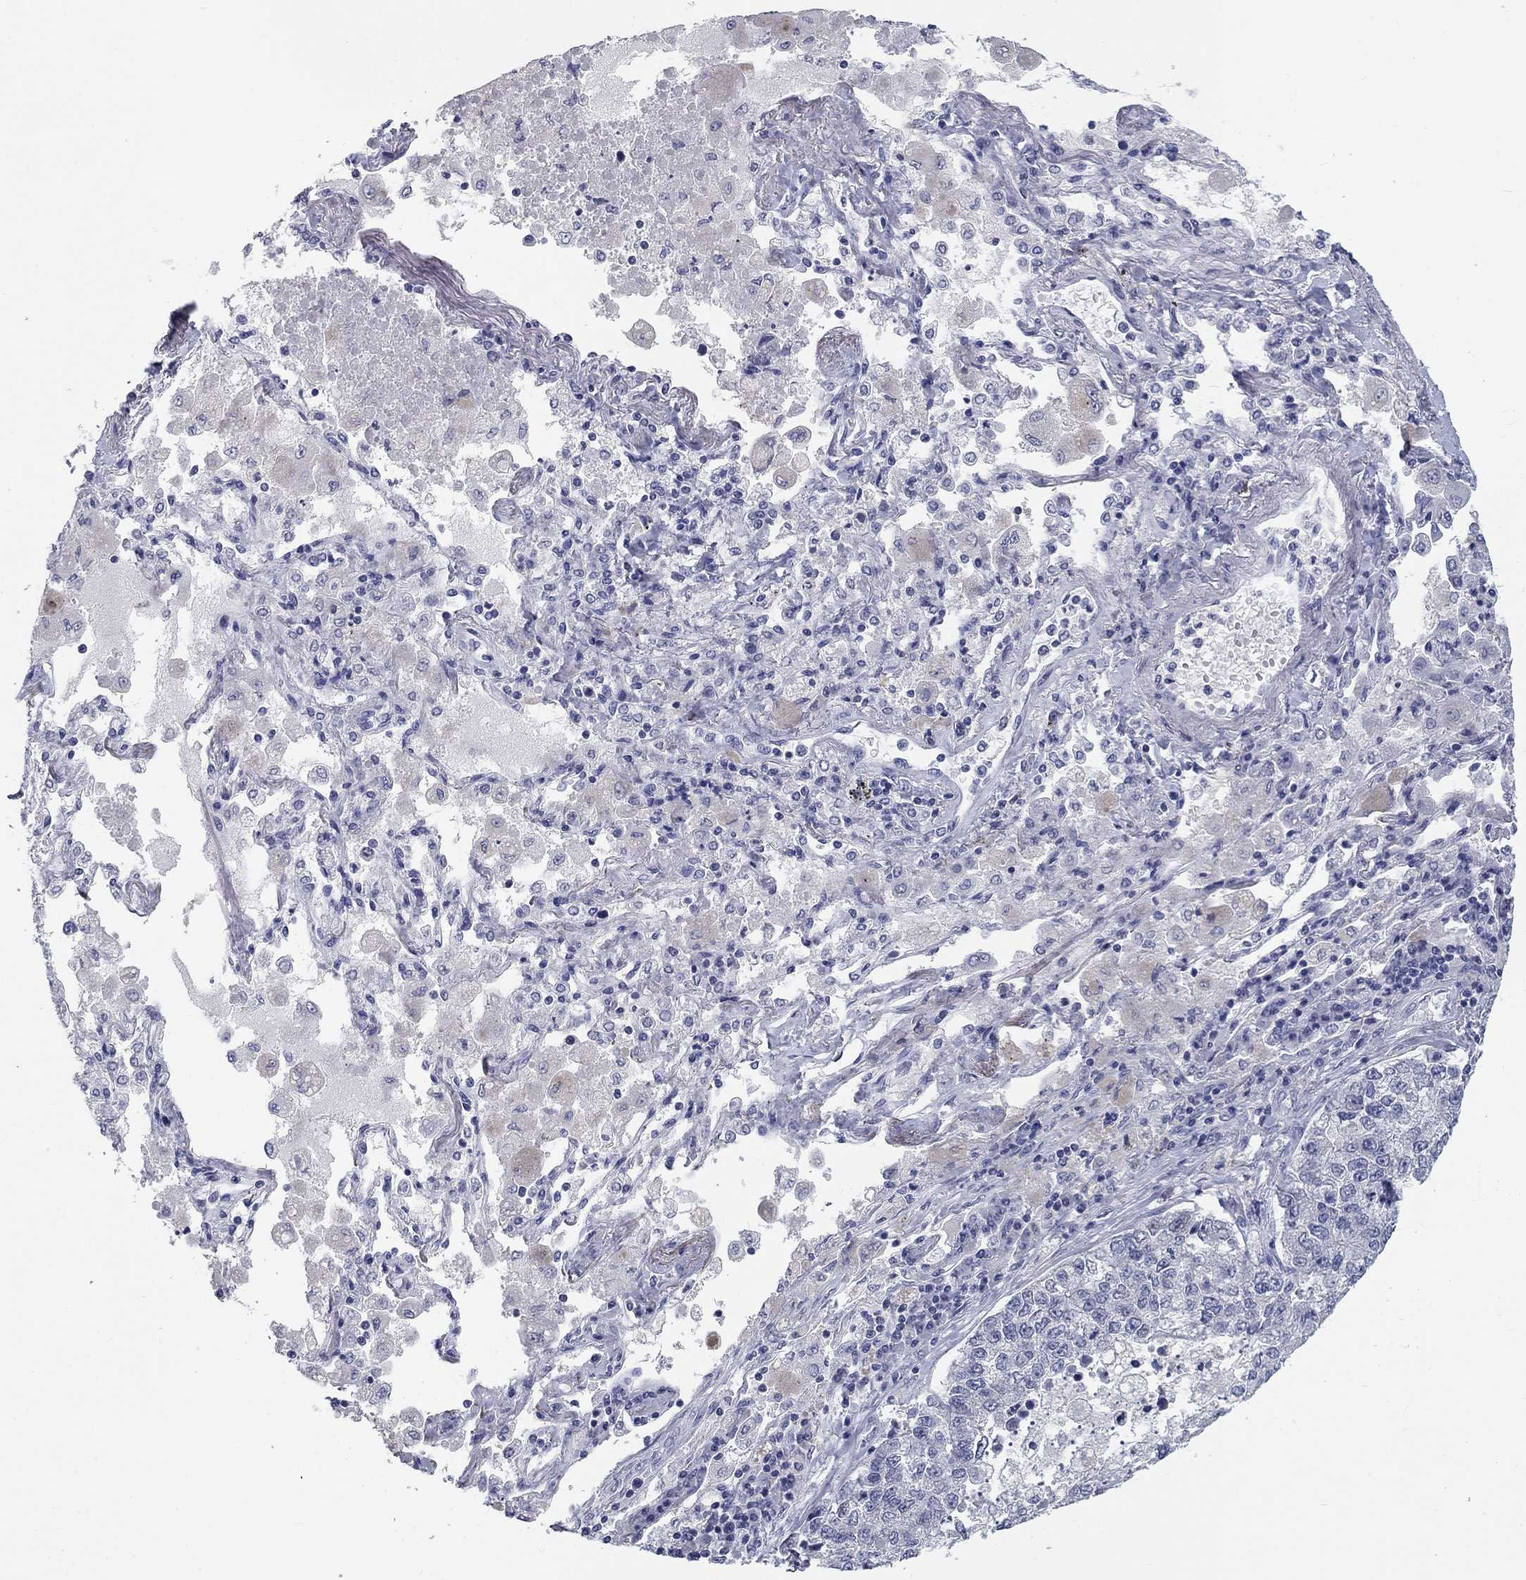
{"staining": {"intensity": "negative", "quantity": "none", "location": "none"}, "tissue": "lung cancer", "cell_type": "Tumor cells", "image_type": "cancer", "snomed": [{"axis": "morphology", "description": "Adenocarcinoma, NOS"}, {"axis": "topography", "description": "Lung"}], "caption": "Immunohistochemistry histopathology image of neoplastic tissue: human adenocarcinoma (lung) stained with DAB (3,3'-diaminobenzidine) displays no significant protein expression in tumor cells. (Immunohistochemistry, brightfield microscopy, high magnification).", "gene": "ELAVL4", "patient": {"sex": "male", "age": 49}}